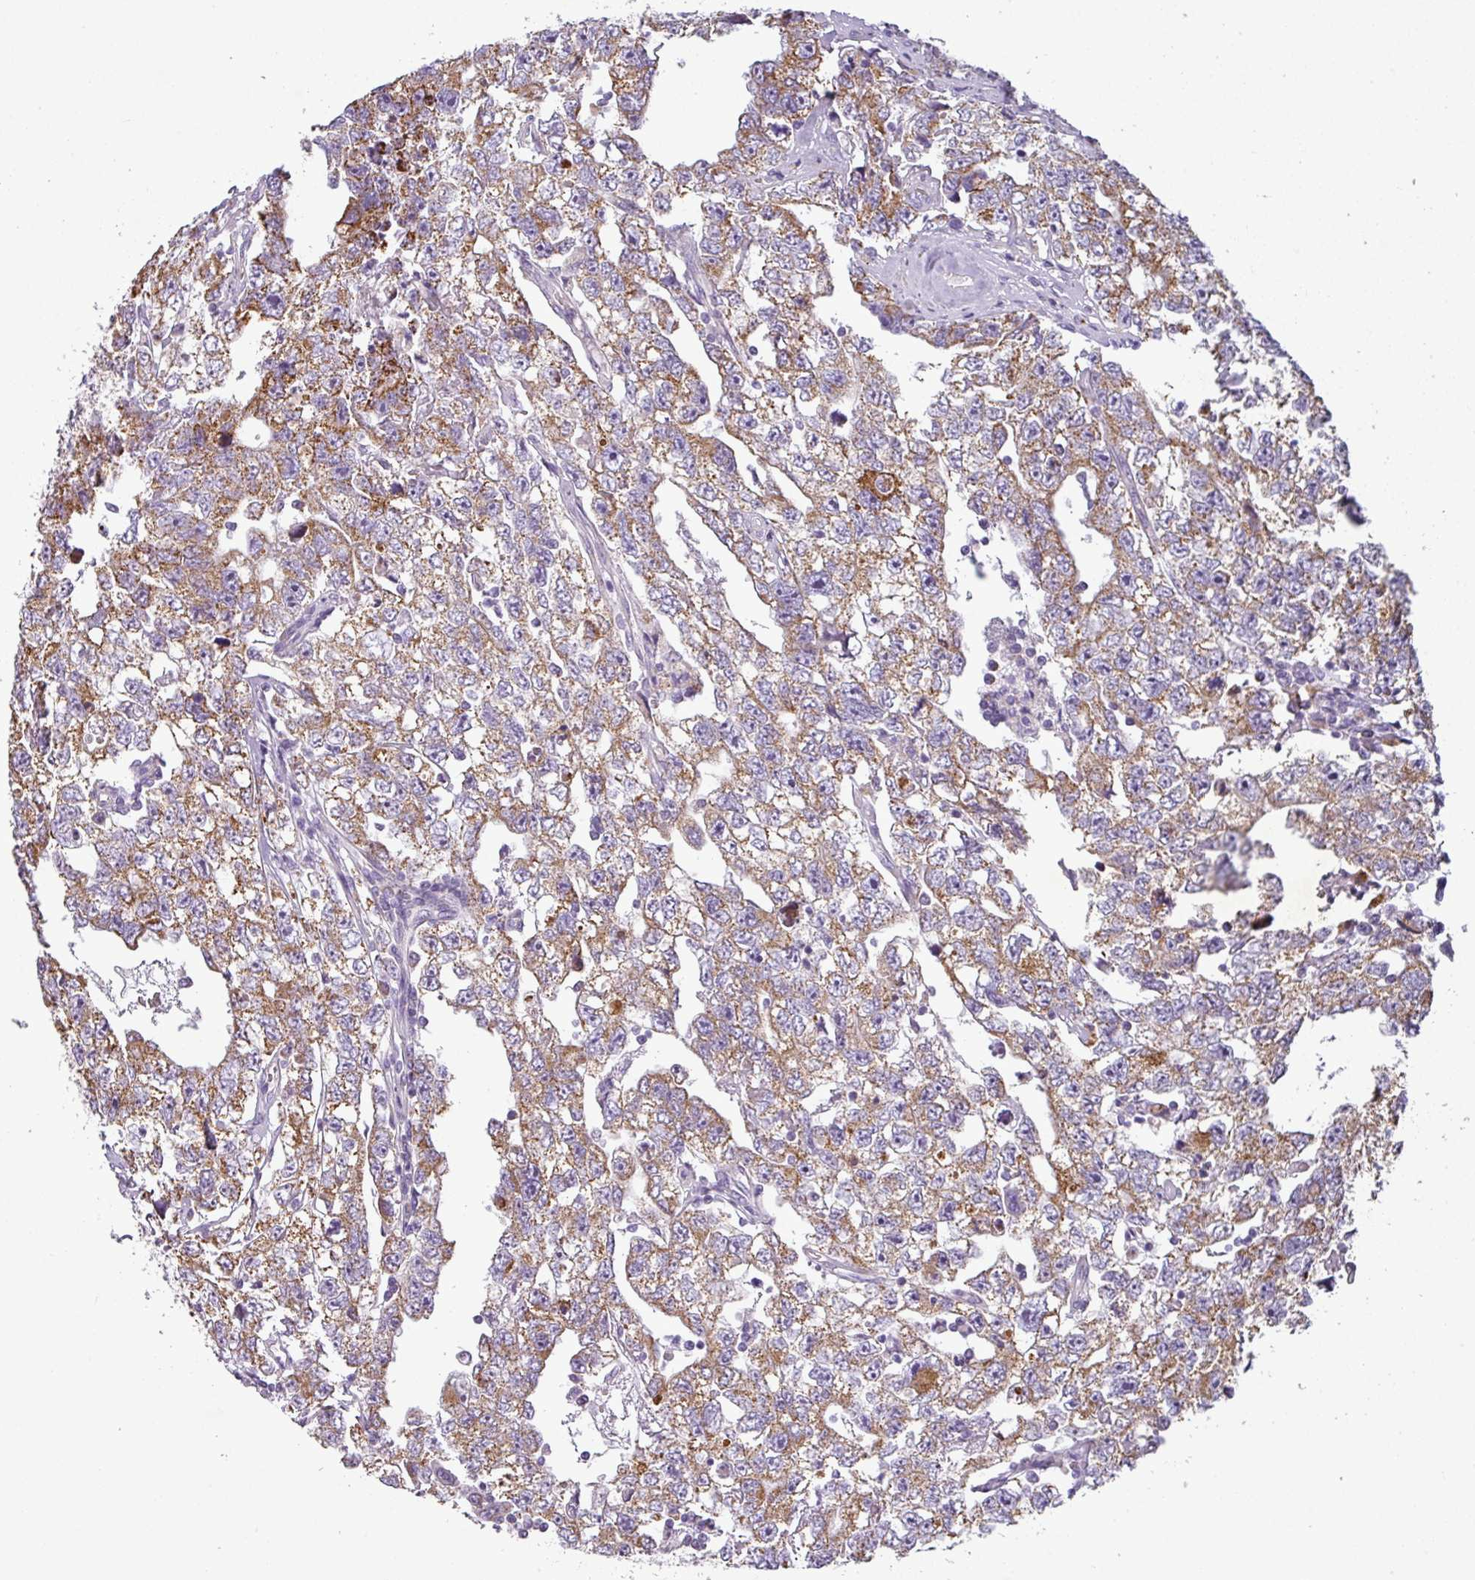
{"staining": {"intensity": "moderate", "quantity": ">75%", "location": "cytoplasmic/membranous"}, "tissue": "testis cancer", "cell_type": "Tumor cells", "image_type": "cancer", "snomed": [{"axis": "morphology", "description": "Carcinoma, Embryonal, NOS"}, {"axis": "topography", "description": "Testis"}], "caption": "IHC histopathology image of neoplastic tissue: testis cancer (embryonal carcinoma) stained using IHC displays medium levels of moderate protein expression localized specifically in the cytoplasmic/membranous of tumor cells, appearing as a cytoplasmic/membranous brown color.", "gene": "PNMA6A", "patient": {"sex": "male", "age": 22}}